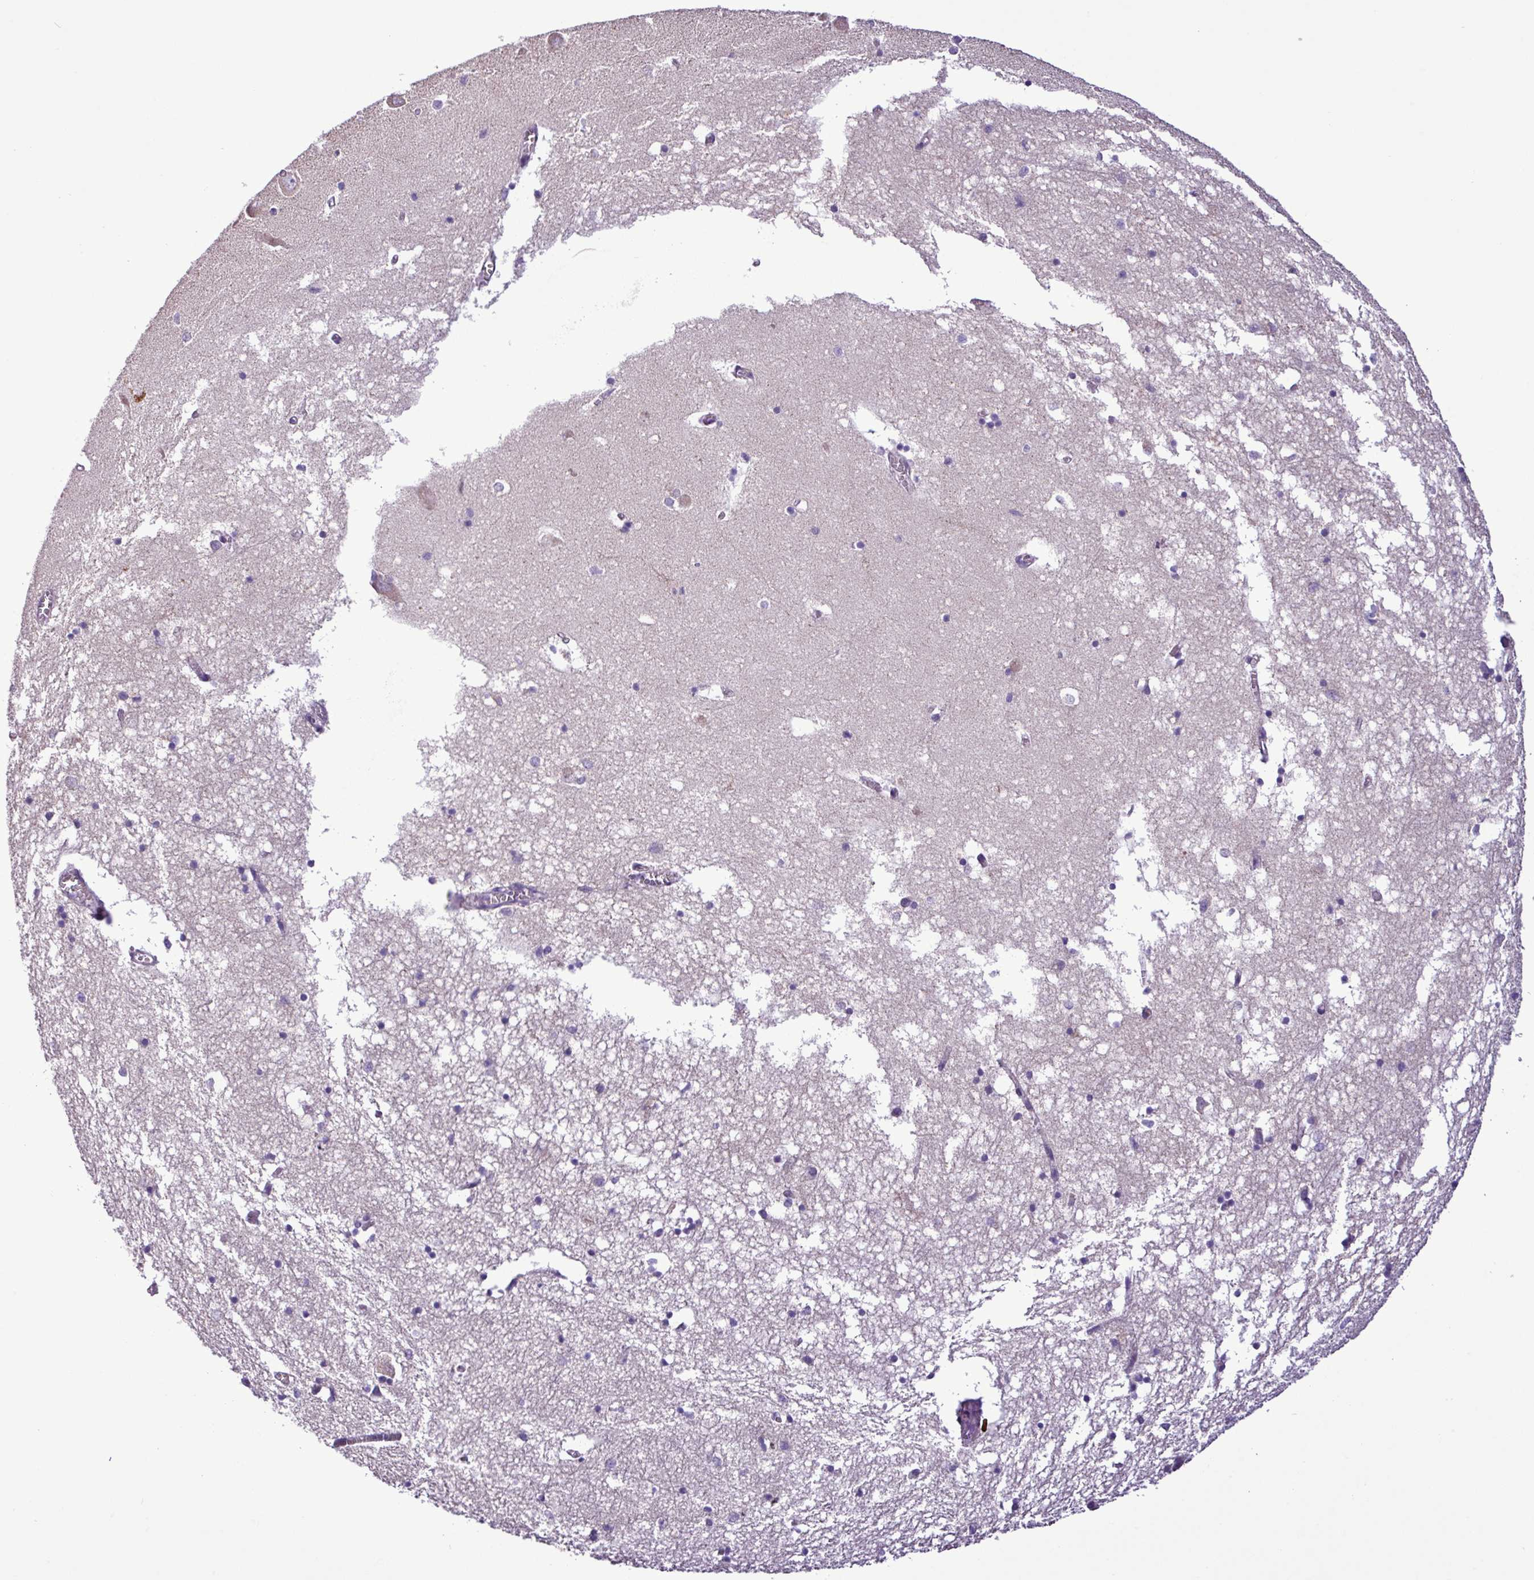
{"staining": {"intensity": "negative", "quantity": "none", "location": "none"}, "tissue": "hippocampus", "cell_type": "Glial cells", "image_type": "normal", "snomed": [{"axis": "morphology", "description": "Normal tissue, NOS"}, {"axis": "topography", "description": "Hippocampus"}], "caption": "Immunohistochemistry (IHC) histopathology image of benign hippocampus: human hippocampus stained with DAB shows no significant protein staining in glial cells.", "gene": "FAM183A", "patient": {"sex": "male", "age": 70}}